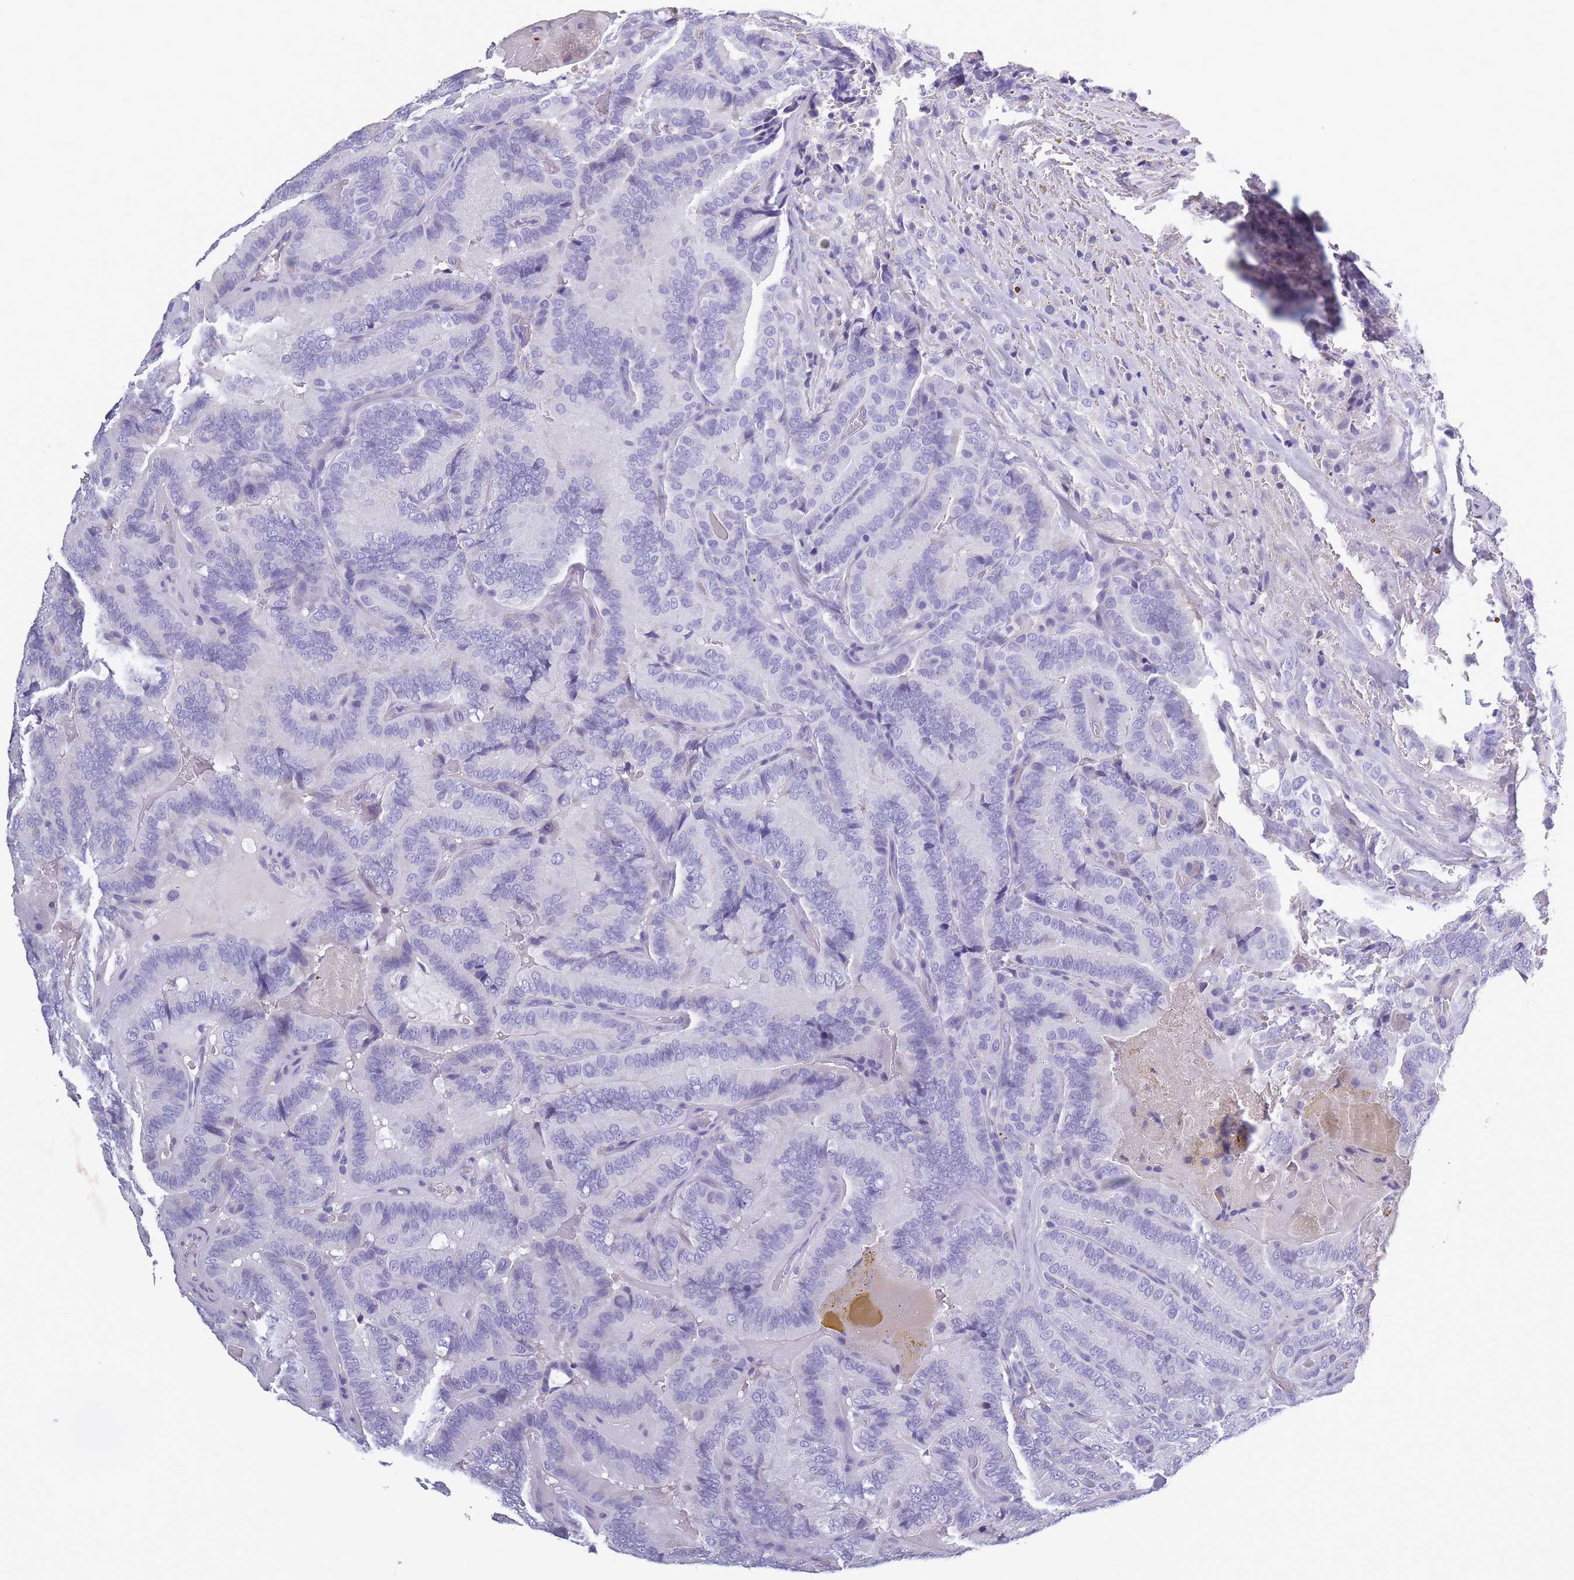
{"staining": {"intensity": "negative", "quantity": "none", "location": "none"}, "tissue": "thyroid cancer", "cell_type": "Tumor cells", "image_type": "cancer", "snomed": [{"axis": "morphology", "description": "Papillary adenocarcinoma, NOS"}, {"axis": "topography", "description": "Thyroid gland"}], "caption": "Immunohistochemistry (IHC) photomicrograph of neoplastic tissue: thyroid cancer (papillary adenocarcinoma) stained with DAB (3,3'-diaminobenzidine) demonstrates no significant protein expression in tumor cells.", "gene": "OR4C5", "patient": {"sex": "male", "age": 61}}